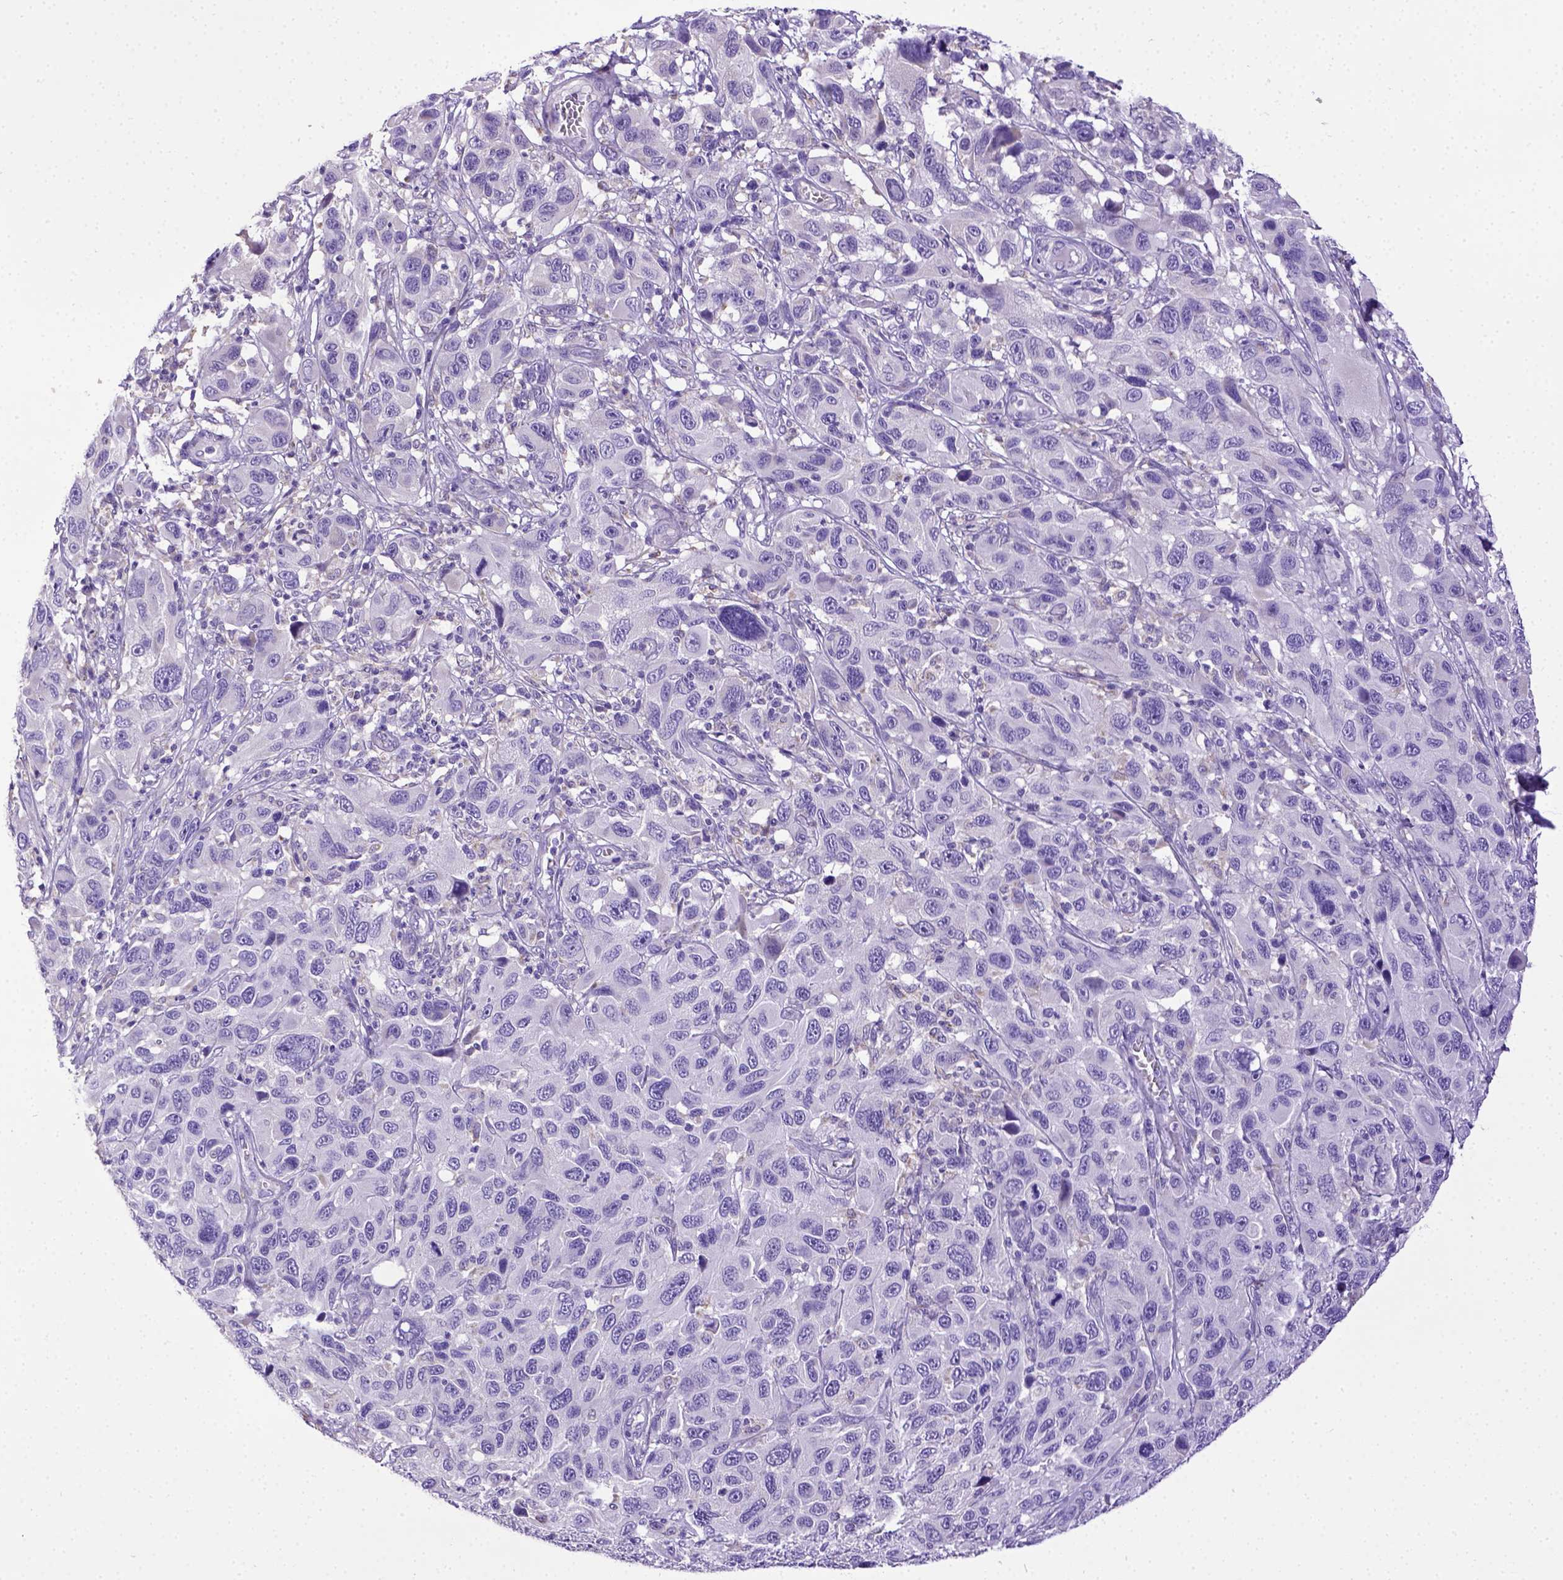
{"staining": {"intensity": "negative", "quantity": "none", "location": "none"}, "tissue": "melanoma", "cell_type": "Tumor cells", "image_type": "cancer", "snomed": [{"axis": "morphology", "description": "Malignant melanoma, NOS"}, {"axis": "topography", "description": "Skin"}], "caption": "Immunohistochemical staining of human malignant melanoma shows no significant positivity in tumor cells.", "gene": "SPEF1", "patient": {"sex": "male", "age": 53}}